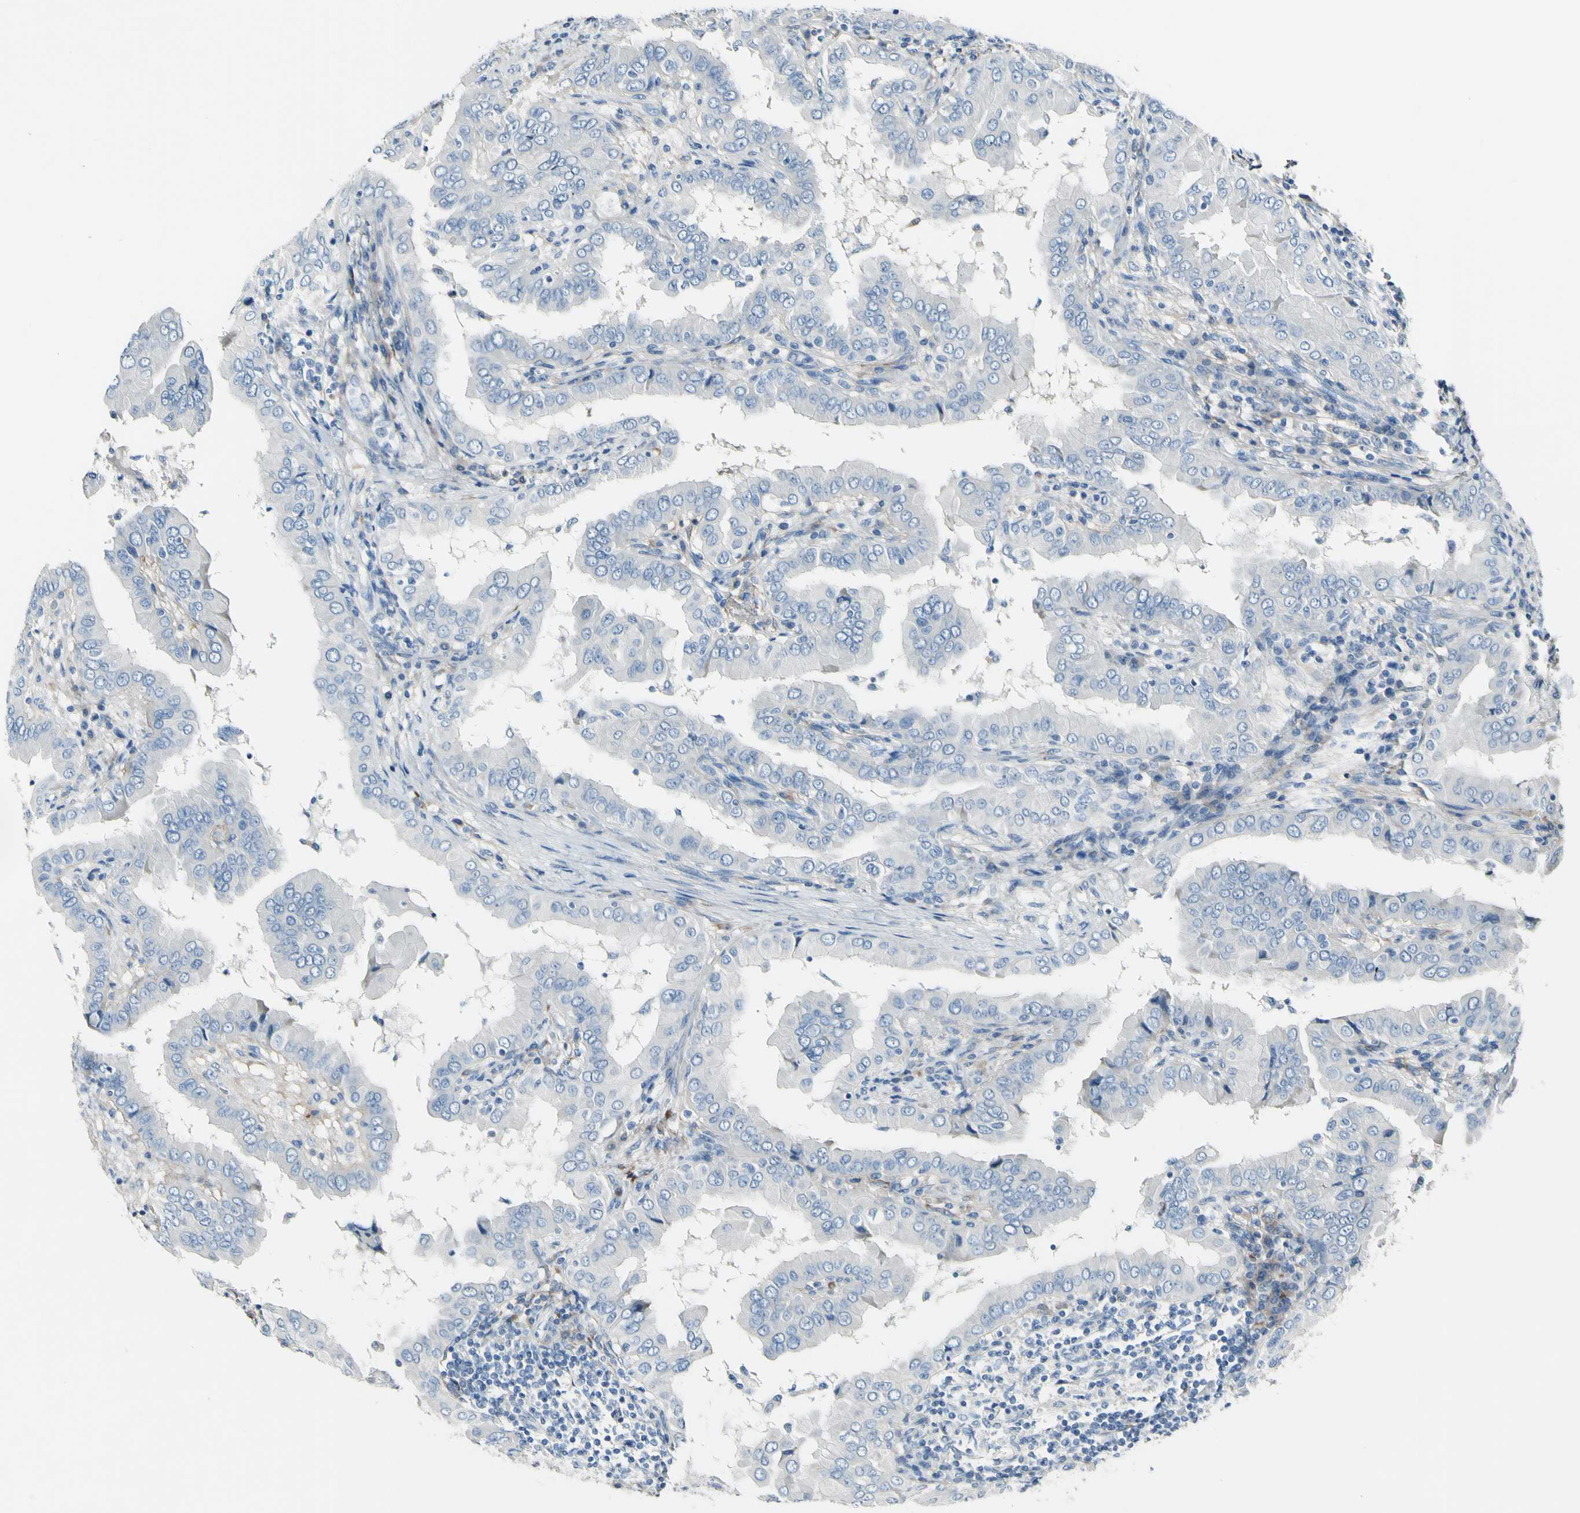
{"staining": {"intensity": "negative", "quantity": "none", "location": "none"}, "tissue": "thyroid cancer", "cell_type": "Tumor cells", "image_type": "cancer", "snomed": [{"axis": "morphology", "description": "Papillary adenocarcinoma, NOS"}, {"axis": "topography", "description": "Thyroid gland"}], "caption": "Tumor cells show no significant positivity in thyroid cancer.", "gene": "COL6A3", "patient": {"sex": "male", "age": 33}}